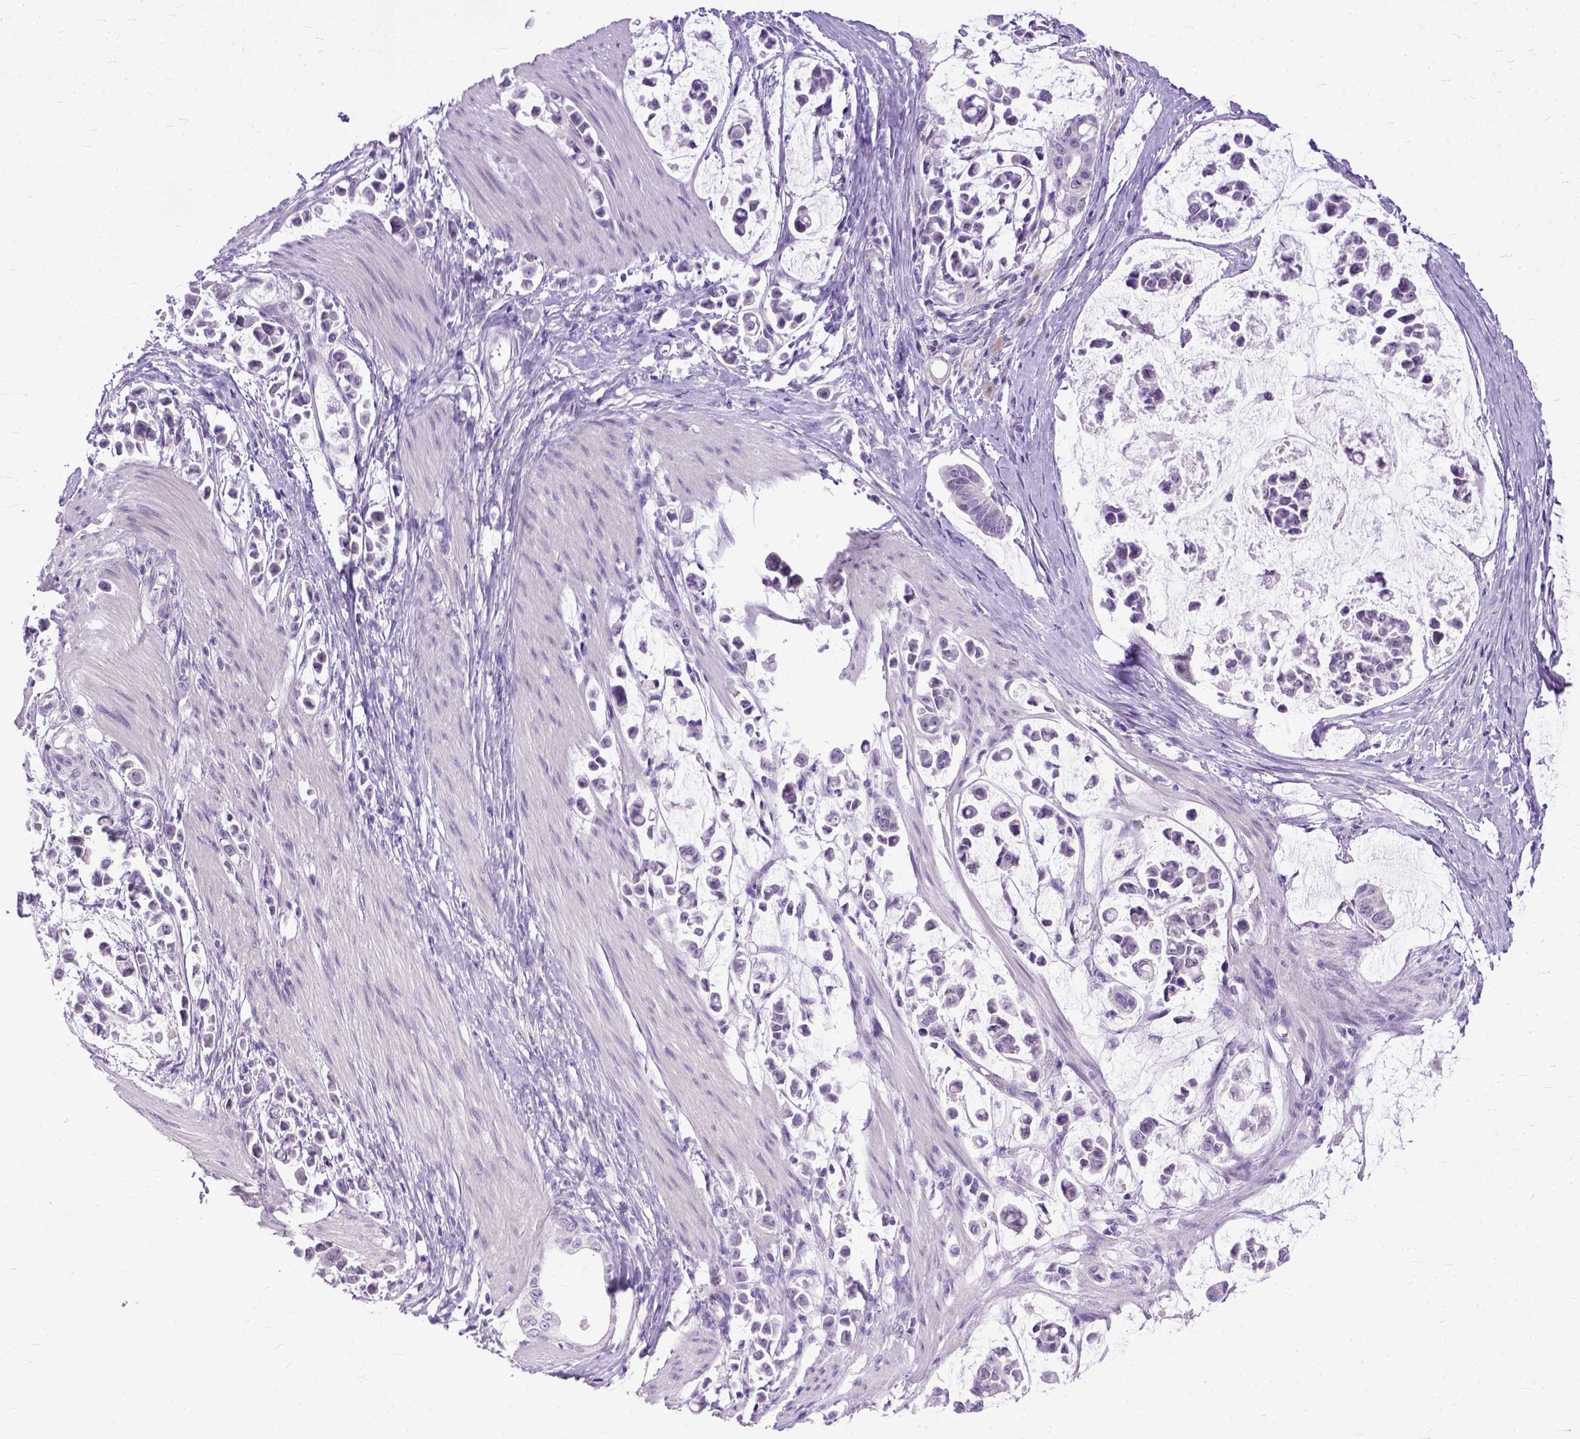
{"staining": {"intensity": "negative", "quantity": "none", "location": "none"}, "tissue": "stomach cancer", "cell_type": "Tumor cells", "image_type": "cancer", "snomed": [{"axis": "morphology", "description": "Adenocarcinoma, NOS"}, {"axis": "topography", "description": "Stomach"}], "caption": "Immunohistochemical staining of stomach adenocarcinoma reveals no significant expression in tumor cells.", "gene": "TCEAL7", "patient": {"sex": "male", "age": 82}}